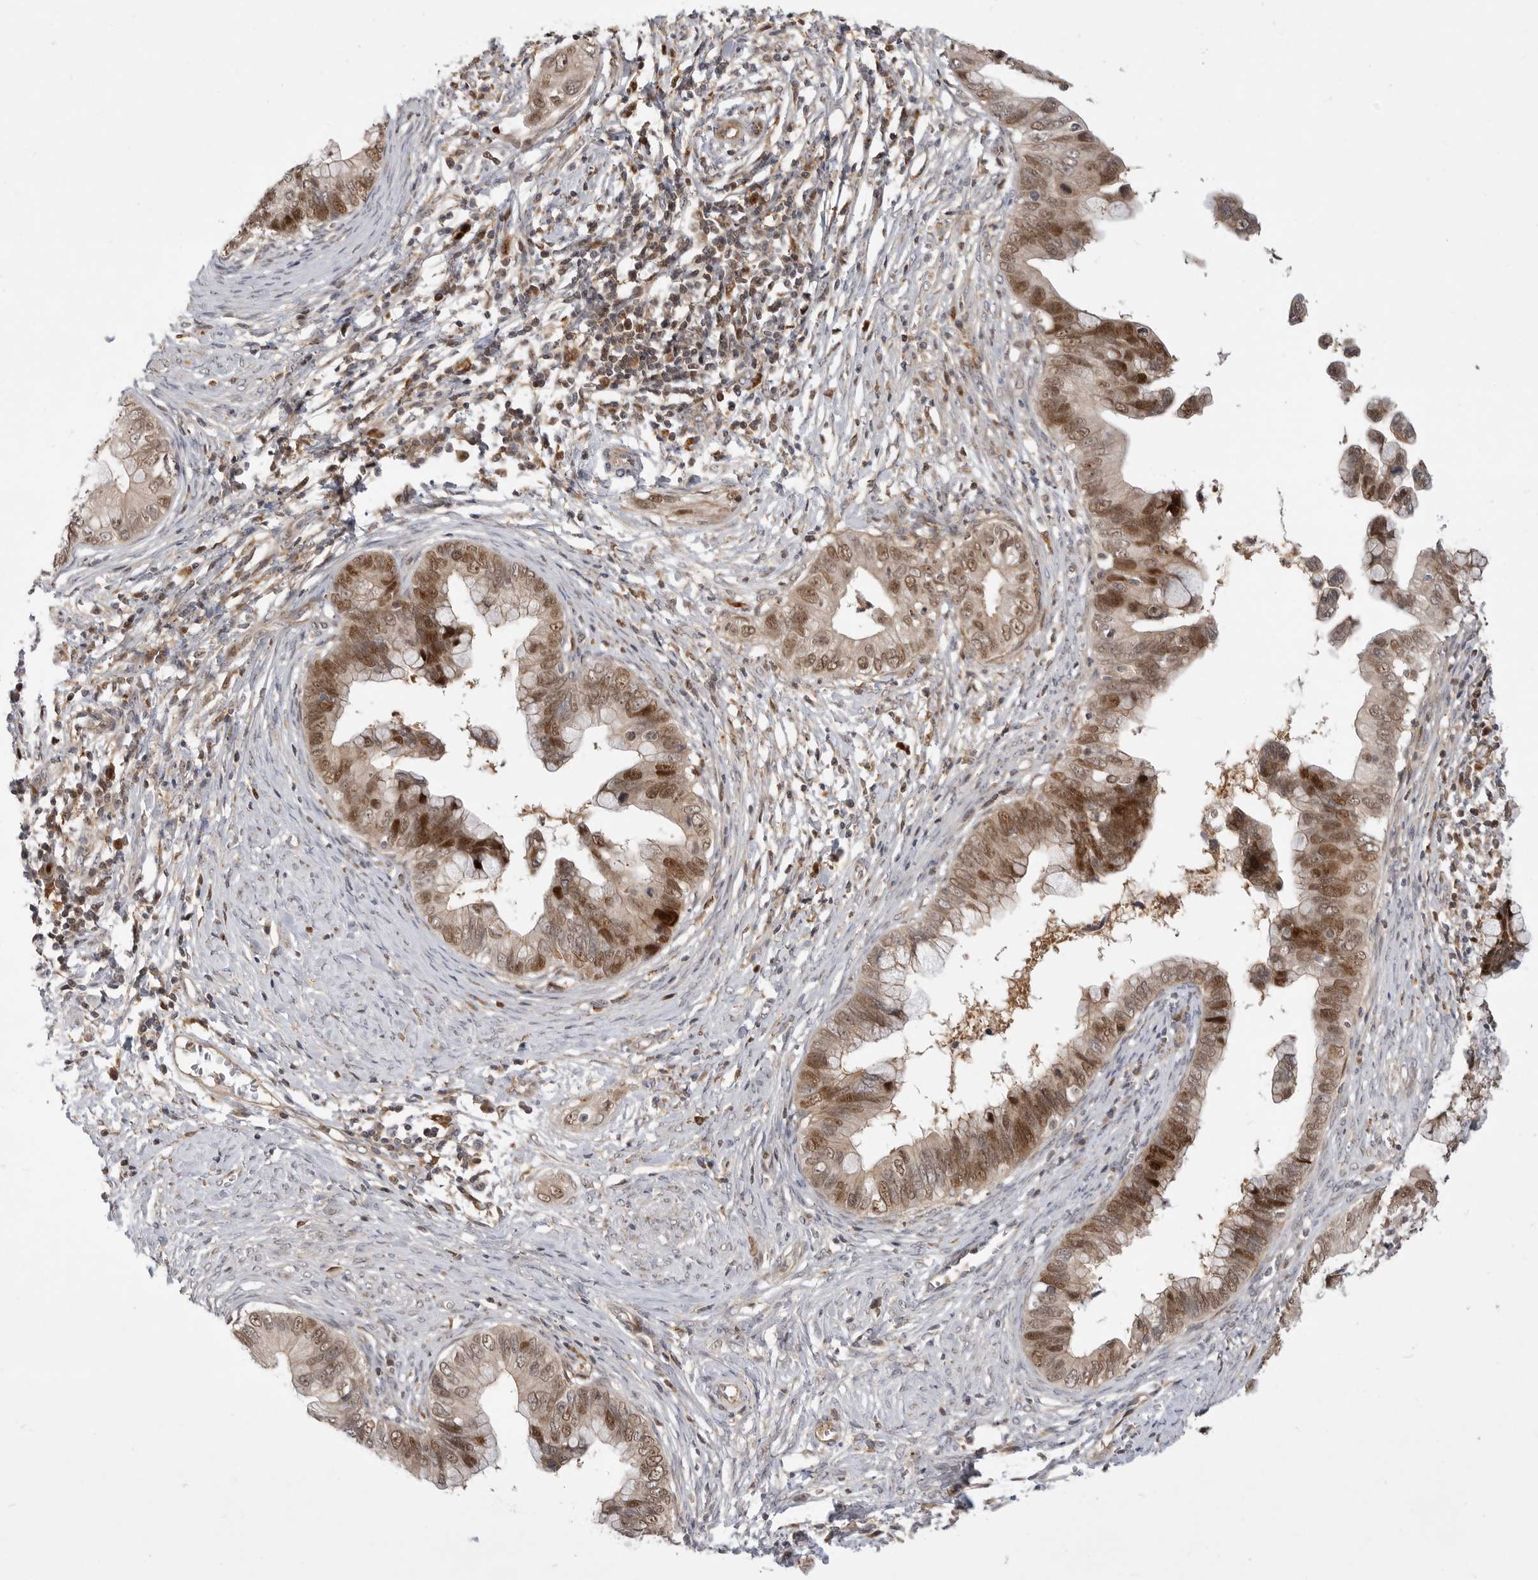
{"staining": {"intensity": "moderate", "quantity": ">75%", "location": "cytoplasmic/membranous,nuclear"}, "tissue": "cervical cancer", "cell_type": "Tumor cells", "image_type": "cancer", "snomed": [{"axis": "morphology", "description": "Adenocarcinoma, NOS"}, {"axis": "topography", "description": "Cervix"}], "caption": "Immunohistochemical staining of cervical adenocarcinoma exhibits medium levels of moderate cytoplasmic/membranous and nuclear staining in about >75% of tumor cells.", "gene": "CSNK1G3", "patient": {"sex": "female", "age": 44}}